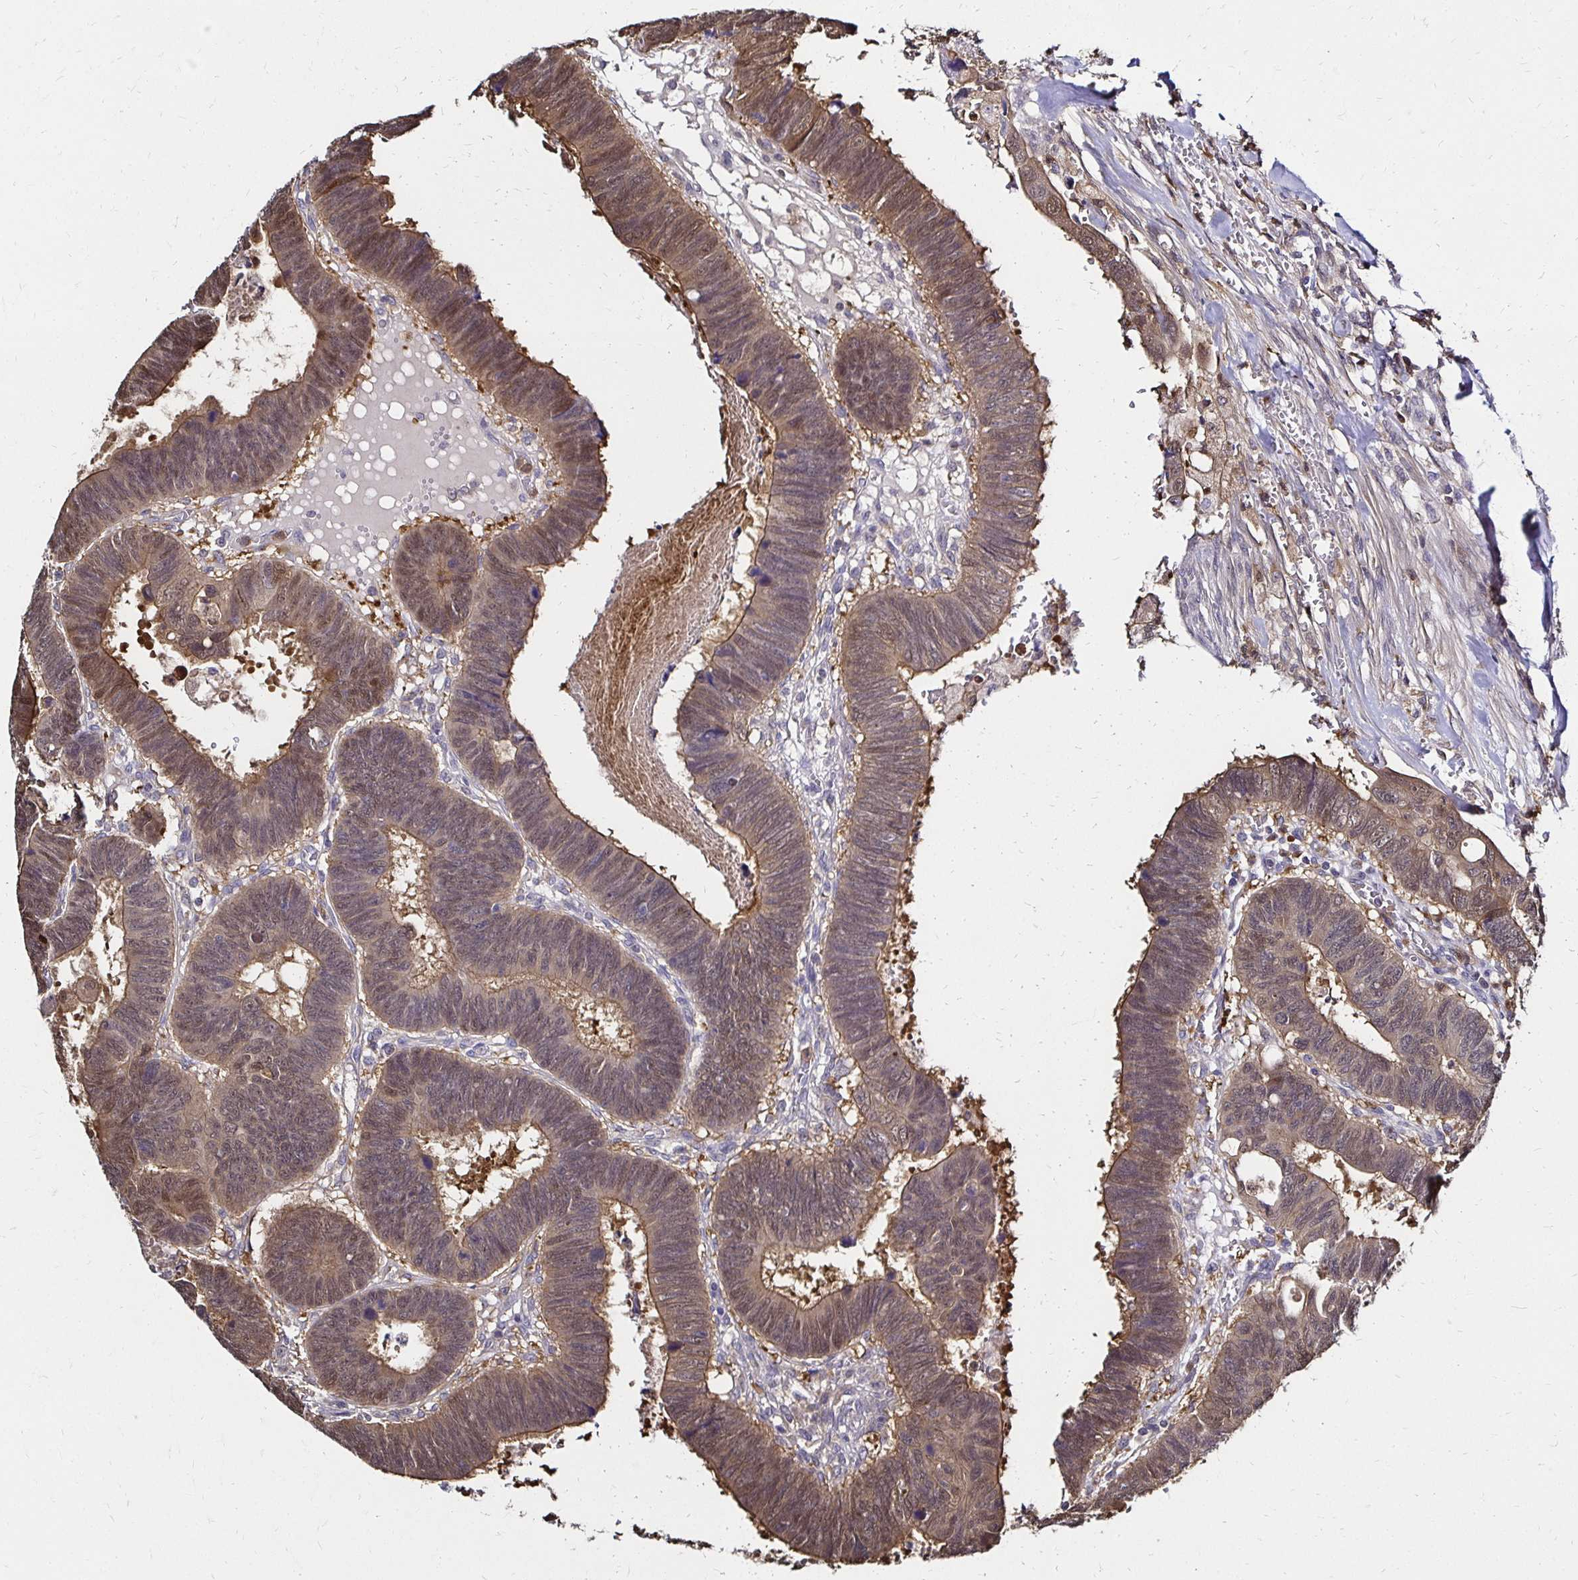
{"staining": {"intensity": "weak", "quantity": ">75%", "location": "cytoplasmic/membranous,nuclear"}, "tissue": "colorectal cancer", "cell_type": "Tumor cells", "image_type": "cancer", "snomed": [{"axis": "morphology", "description": "Adenocarcinoma, NOS"}, {"axis": "topography", "description": "Colon"}], "caption": "Protein positivity by IHC exhibits weak cytoplasmic/membranous and nuclear staining in about >75% of tumor cells in colorectal cancer (adenocarcinoma).", "gene": "TXN", "patient": {"sex": "male", "age": 62}}